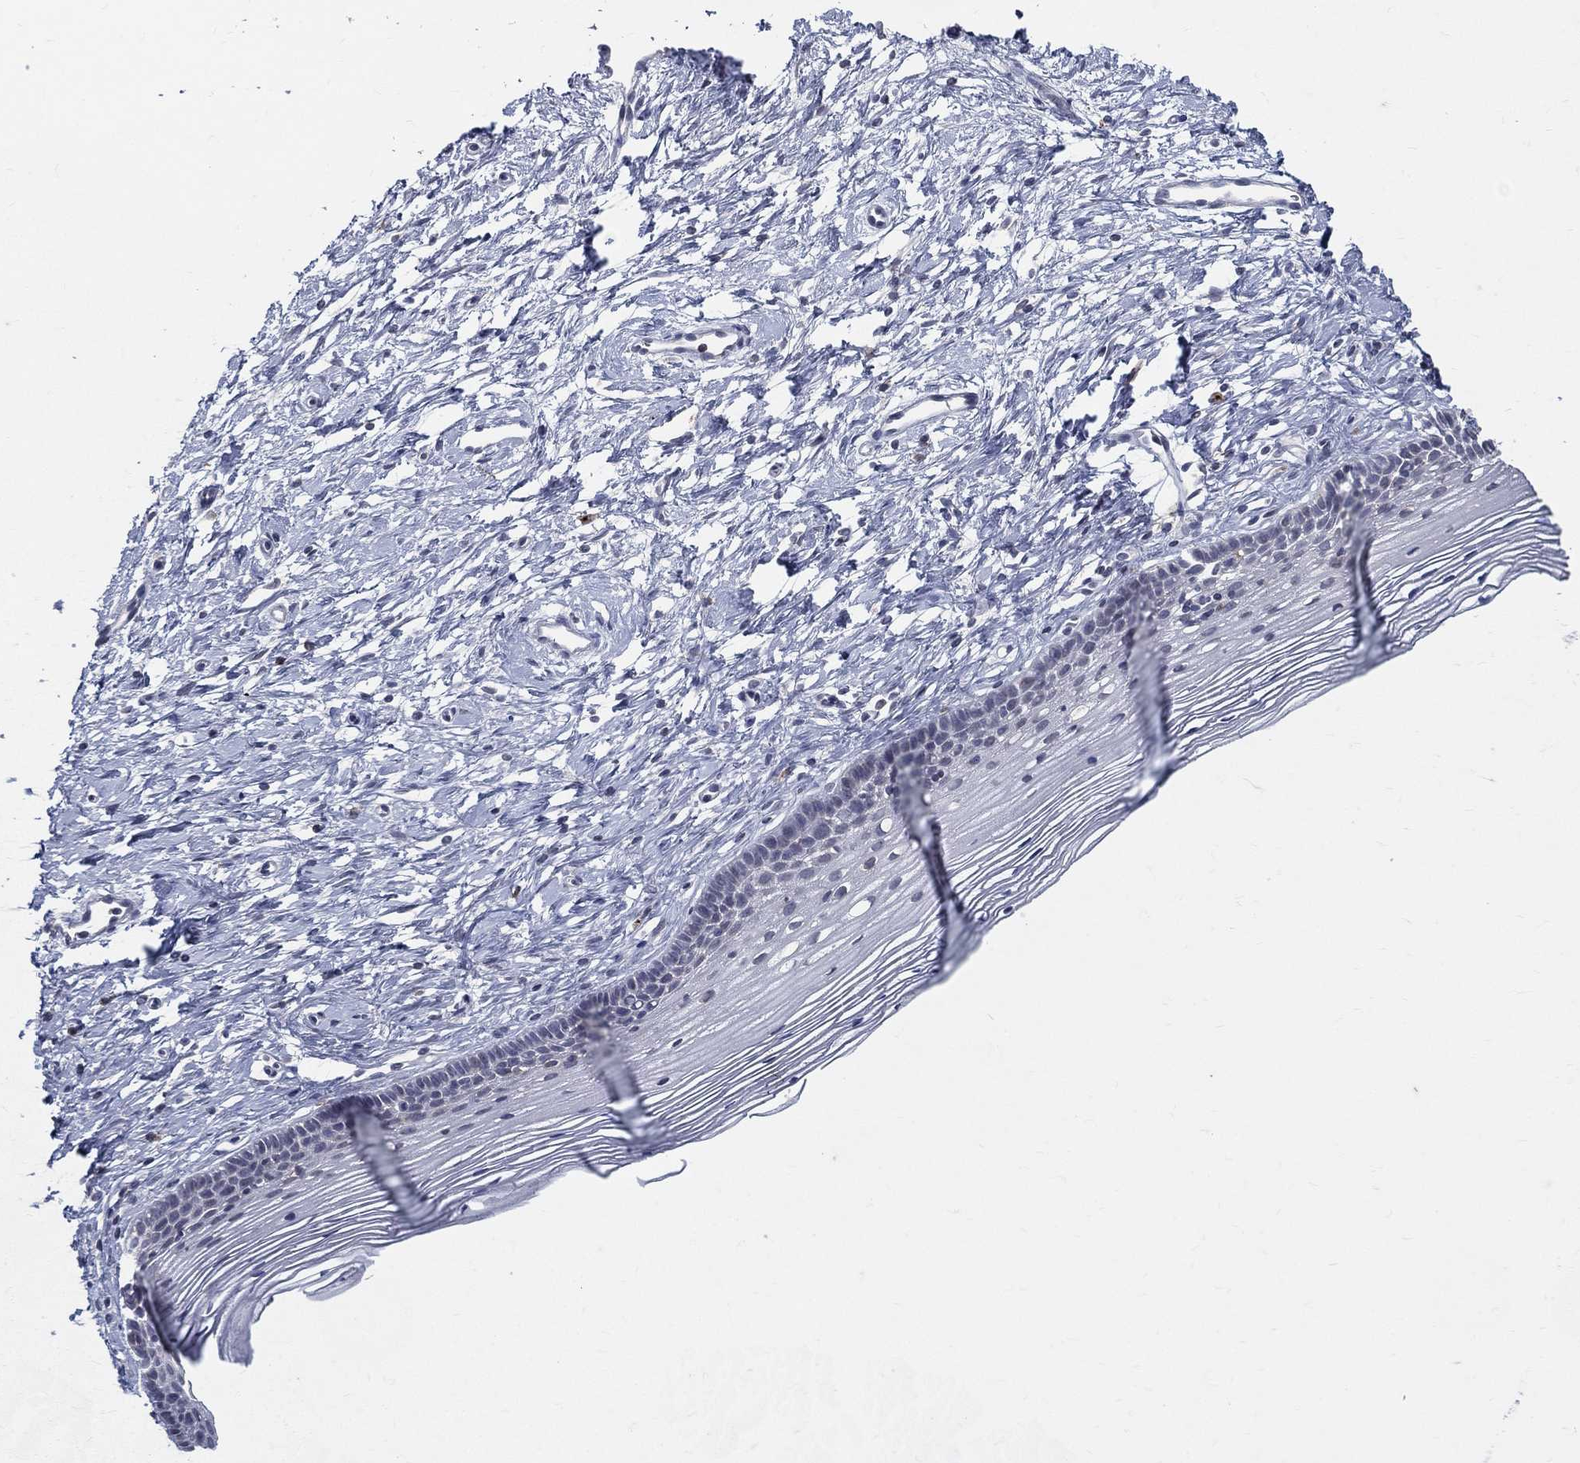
{"staining": {"intensity": "negative", "quantity": "none", "location": "none"}, "tissue": "cervix", "cell_type": "Glandular cells", "image_type": "normal", "snomed": [{"axis": "morphology", "description": "Normal tissue, NOS"}, {"axis": "topography", "description": "Cervix"}], "caption": "This is a photomicrograph of immunohistochemistry staining of benign cervix, which shows no positivity in glandular cells. (DAB immunohistochemistry (IHC) visualized using brightfield microscopy, high magnification).", "gene": "EVI2B", "patient": {"sex": "female", "age": 39}}